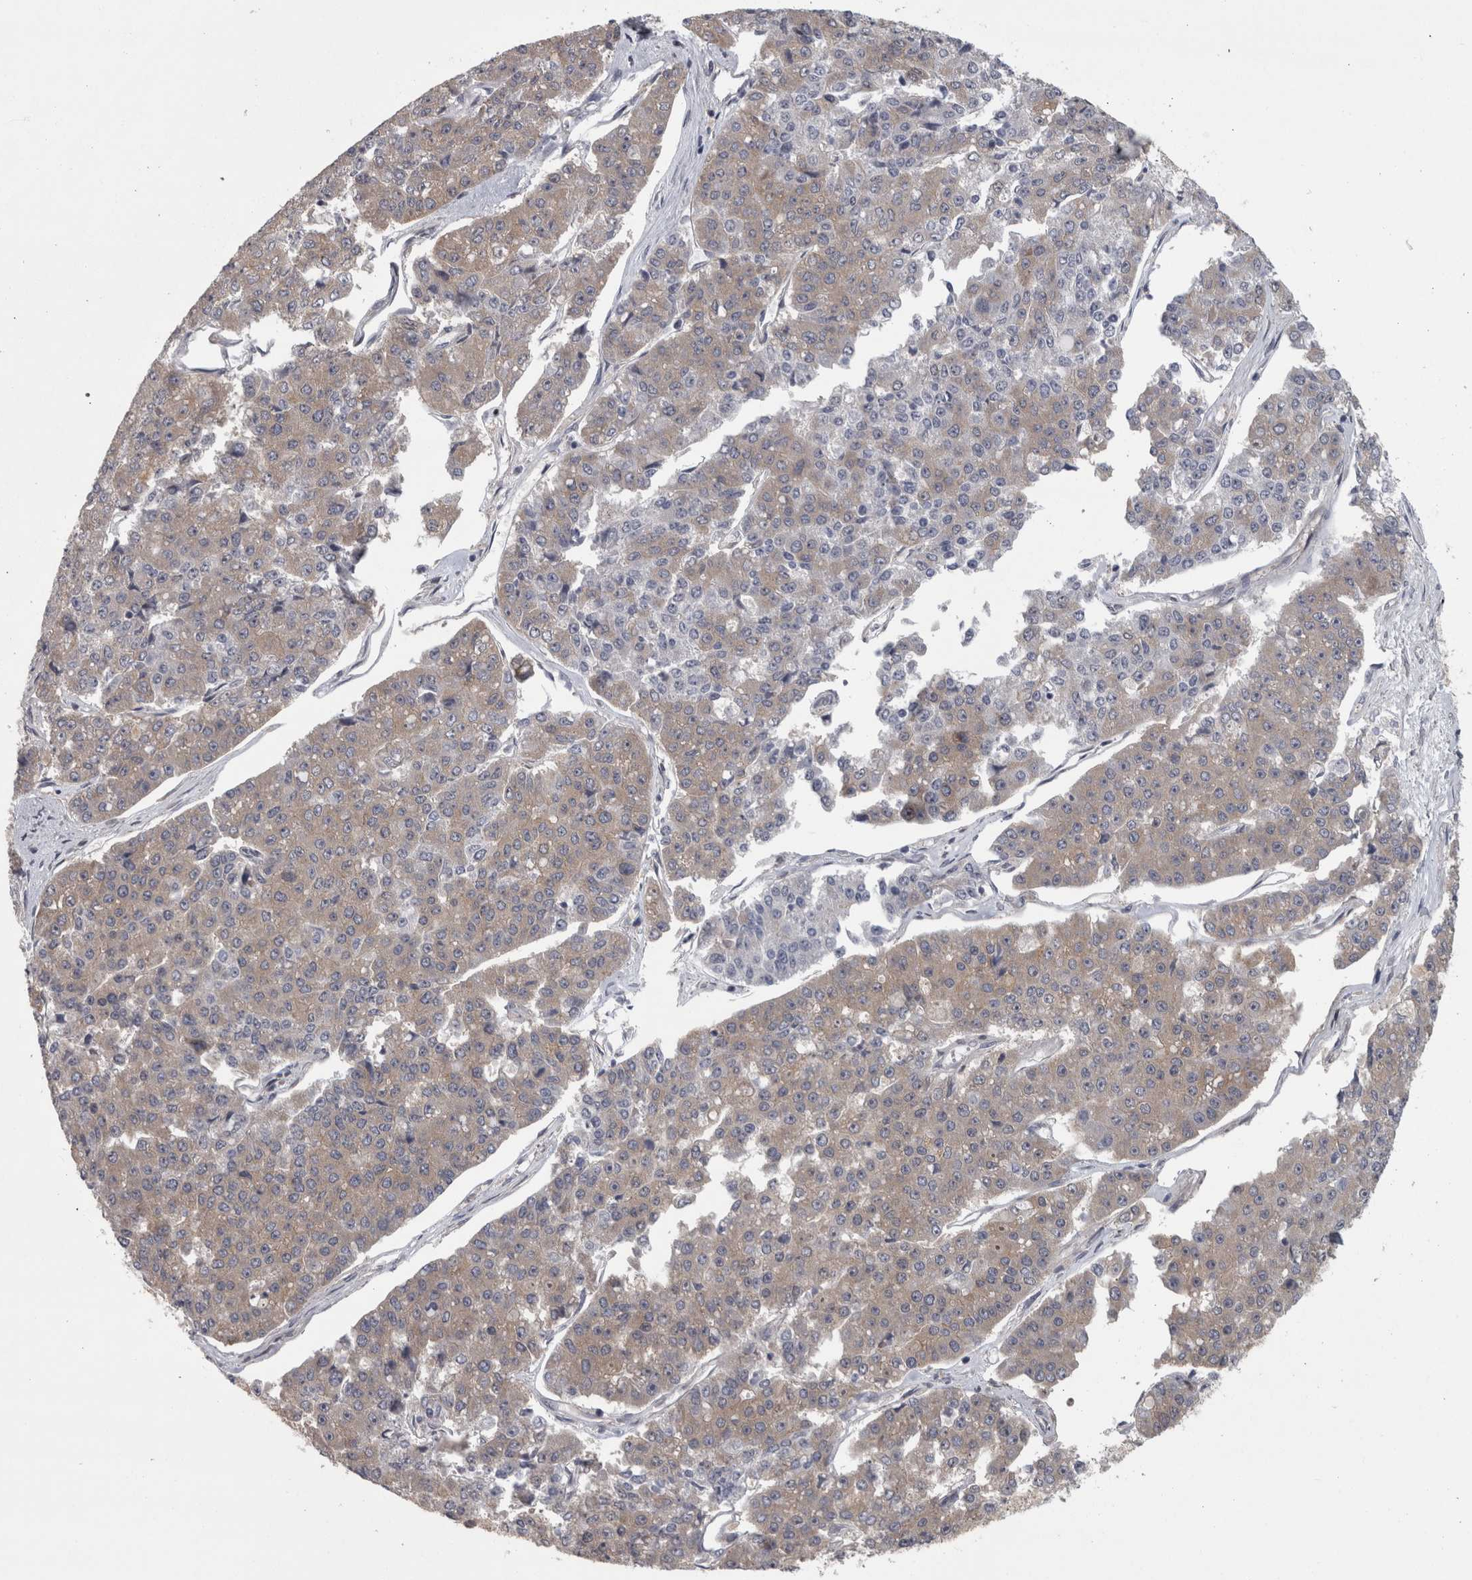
{"staining": {"intensity": "weak", "quantity": ">75%", "location": "cytoplasmic/membranous"}, "tissue": "pancreatic cancer", "cell_type": "Tumor cells", "image_type": "cancer", "snomed": [{"axis": "morphology", "description": "Adenocarcinoma, NOS"}, {"axis": "topography", "description": "Pancreas"}], "caption": "IHC image of neoplastic tissue: human adenocarcinoma (pancreatic) stained using immunohistochemistry reveals low levels of weak protein expression localized specifically in the cytoplasmic/membranous of tumor cells, appearing as a cytoplasmic/membranous brown color.", "gene": "PRKCI", "patient": {"sex": "male", "age": 50}}